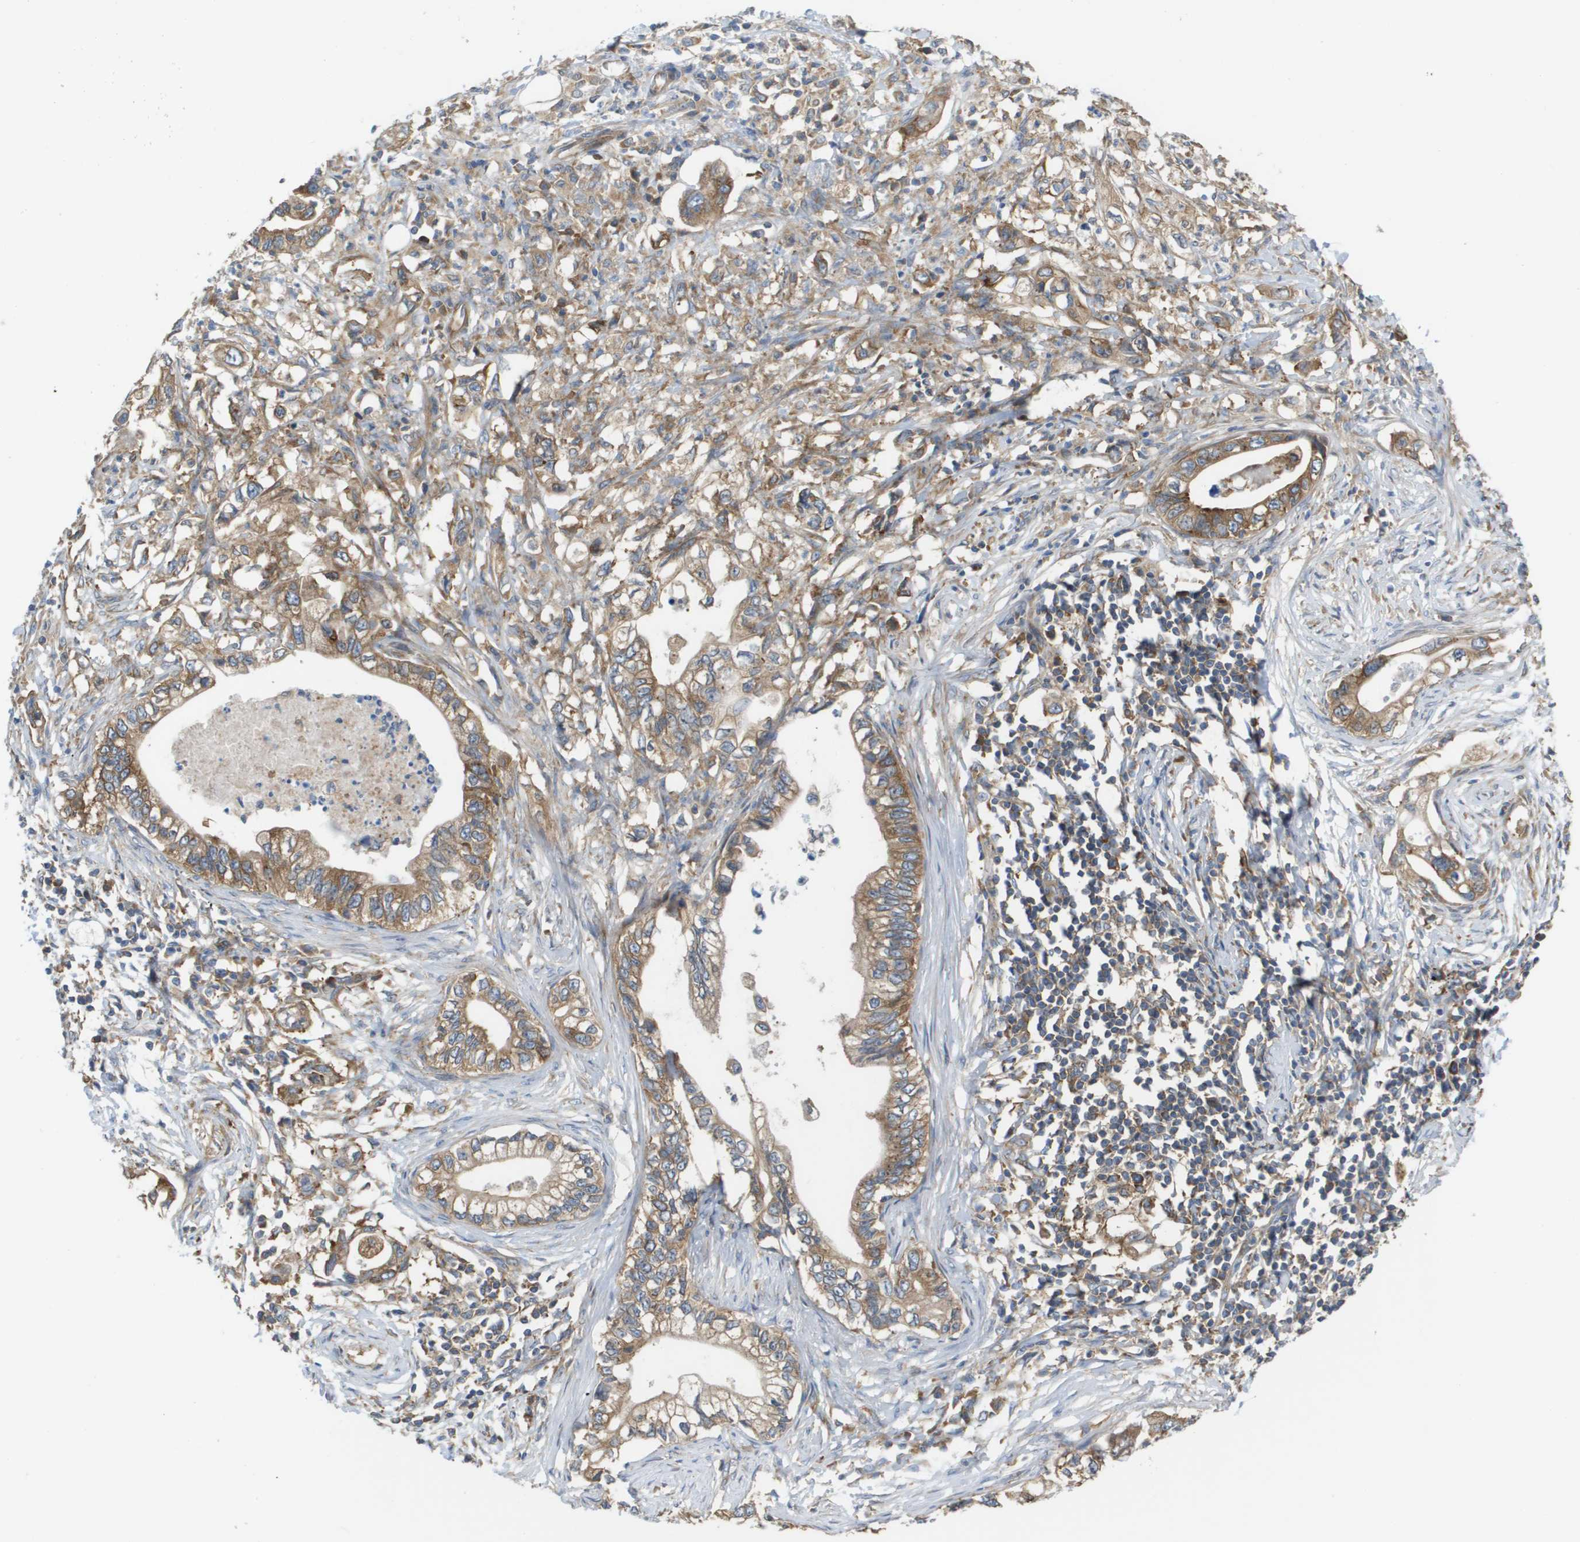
{"staining": {"intensity": "moderate", "quantity": ">75%", "location": "cytoplasmic/membranous"}, "tissue": "pancreatic cancer", "cell_type": "Tumor cells", "image_type": "cancer", "snomed": [{"axis": "morphology", "description": "Adenocarcinoma, NOS"}, {"axis": "topography", "description": "Pancreas"}], "caption": "Tumor cells show moderate cytoplasmic/membranous expression in approximately >75% of cells in pancreatic cancer.", "gene": "EIF4G2", "patient": {"sex": "male", "age": 56}}